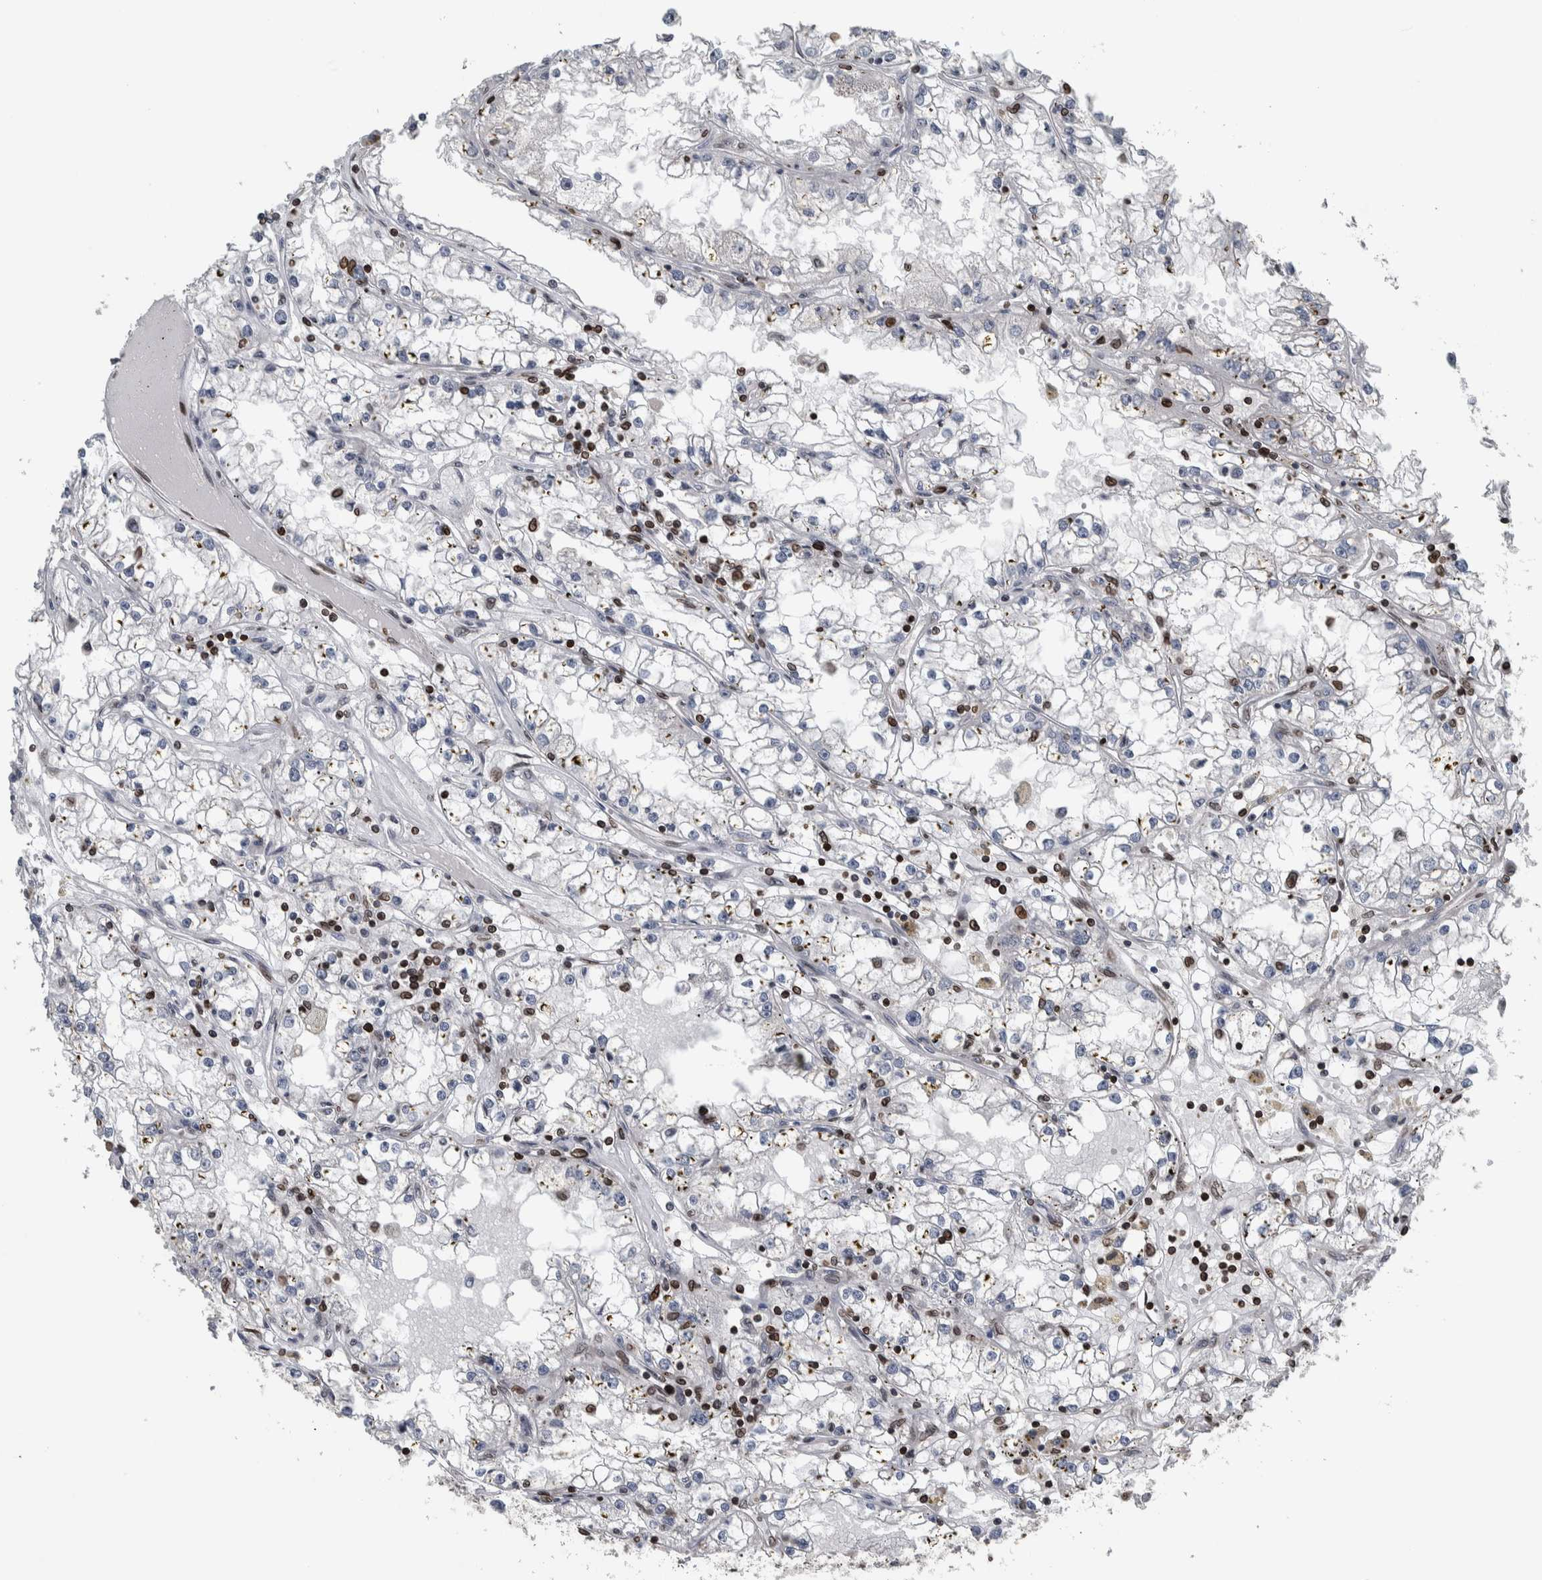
{"staining": {"intensity": "negative", "quantity": "none", "location": "none"}, "tissue": "renal cancer", "cell_type": "Tumor cells", "image_type": "cancer", "snomed": [{"axis": "morphology", "description": "Adenocarcinoma, NOS"}, {"axis": "topography", "description": "Kidney"}], "caption": "High power microscopy histopathology image of an immunohistochemistry image of renal cancer (adenocarcinoma), revealing no significant positivity in tumor cells.", "gene": "FAM135B", "patient": {"sex": "male", "age": 56}}